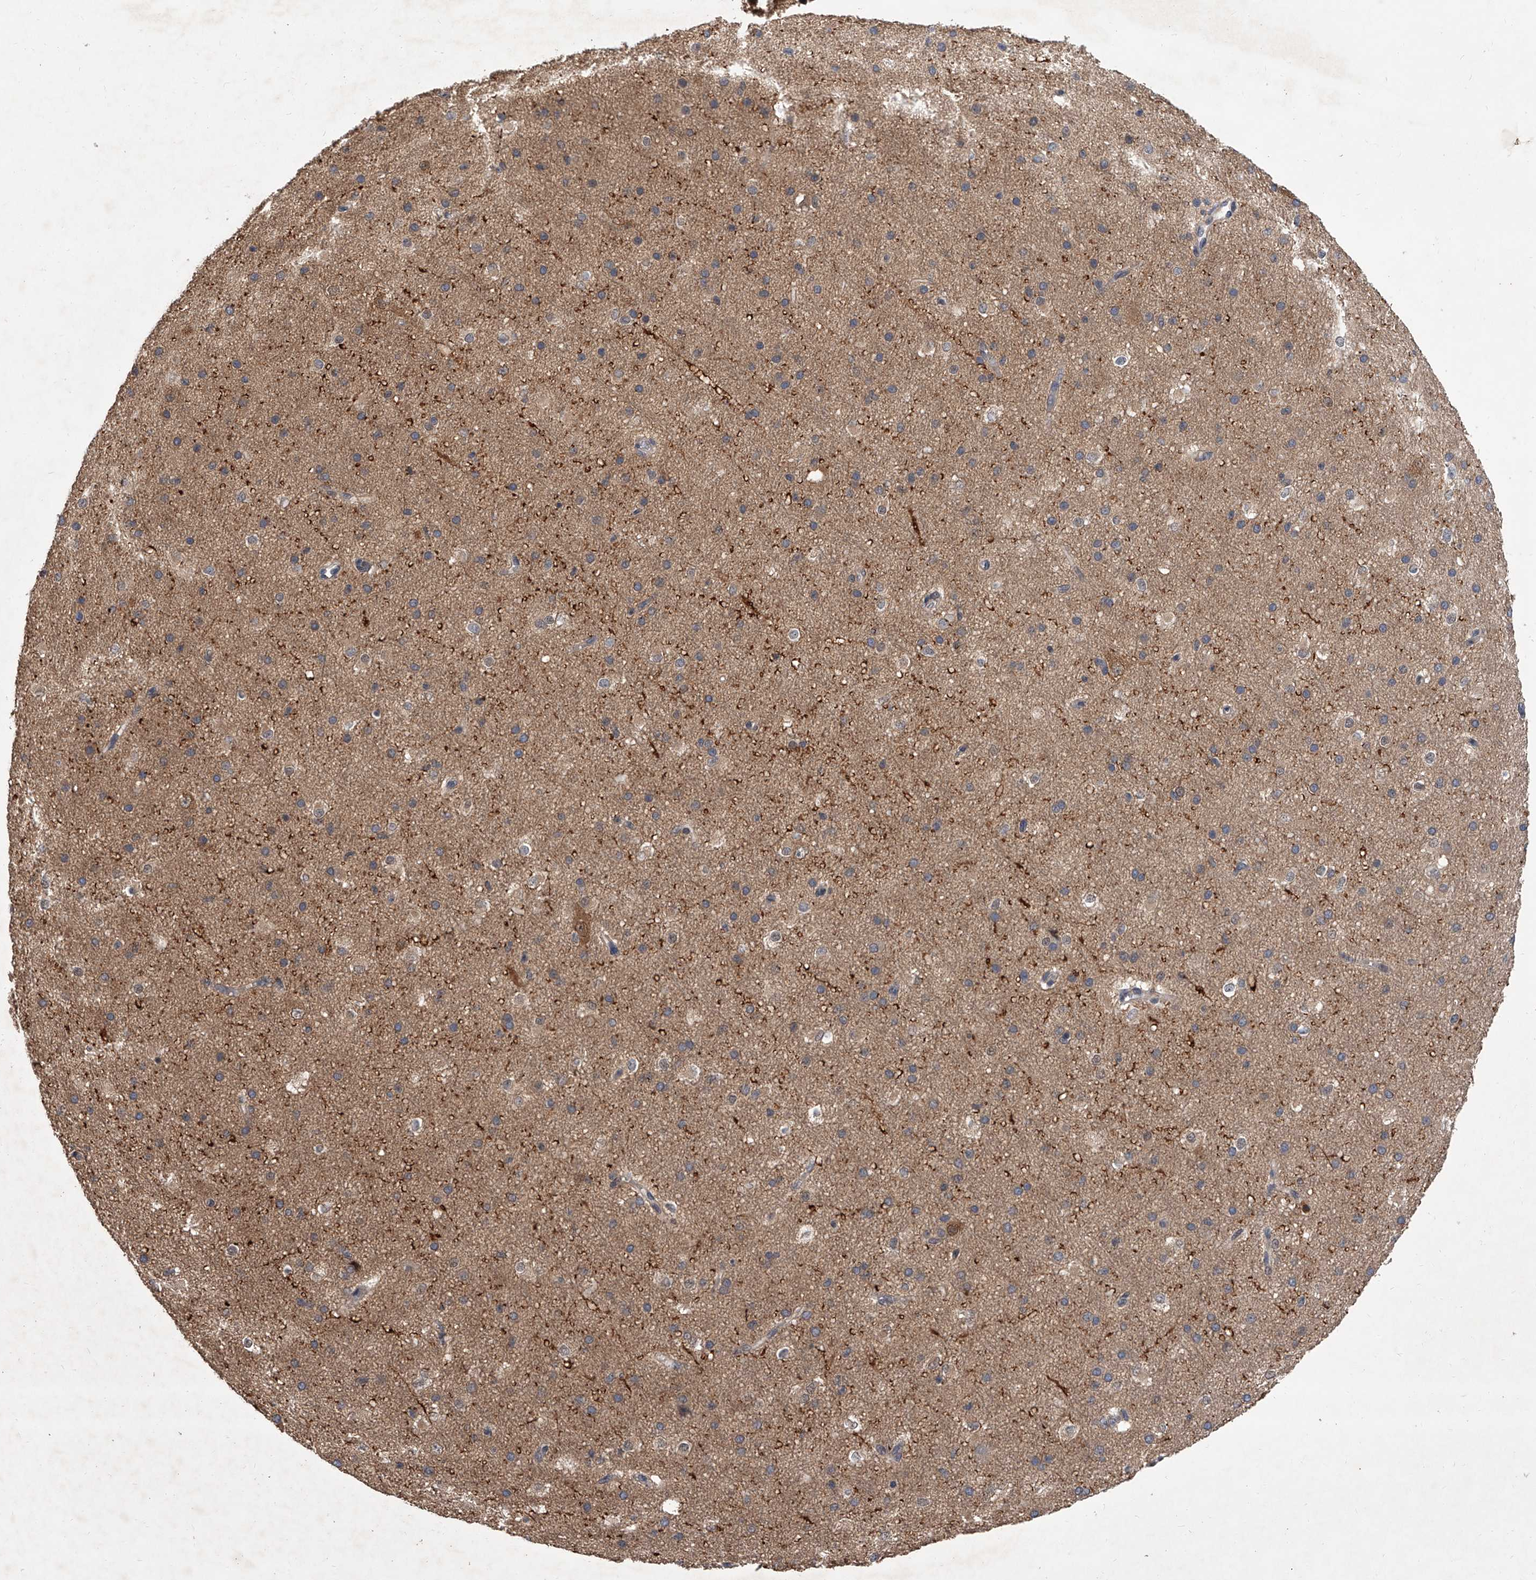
{"staining": {"intensity": "negative", "quantity": "none", "location": "none"}, "tissue": "cerebral cortex", "cell_type": "Endothelial cells", "image_type": "normal", "snomed": [{"axis": "morphology", "description": "Normal tissue, NOS"}, {"axis": "morphology", "description": "Developmental malformation"}, {"axis": "topography", "description": "Cerebral cortex"}], "caption": "Endothelial cells show no significant expression in normal cerebral cortex. (DAB IHC visualized using brightfield microscopy, high magnification).", "gene": "BHLHE23", "patient": {"sex": "female", "age": 30}}